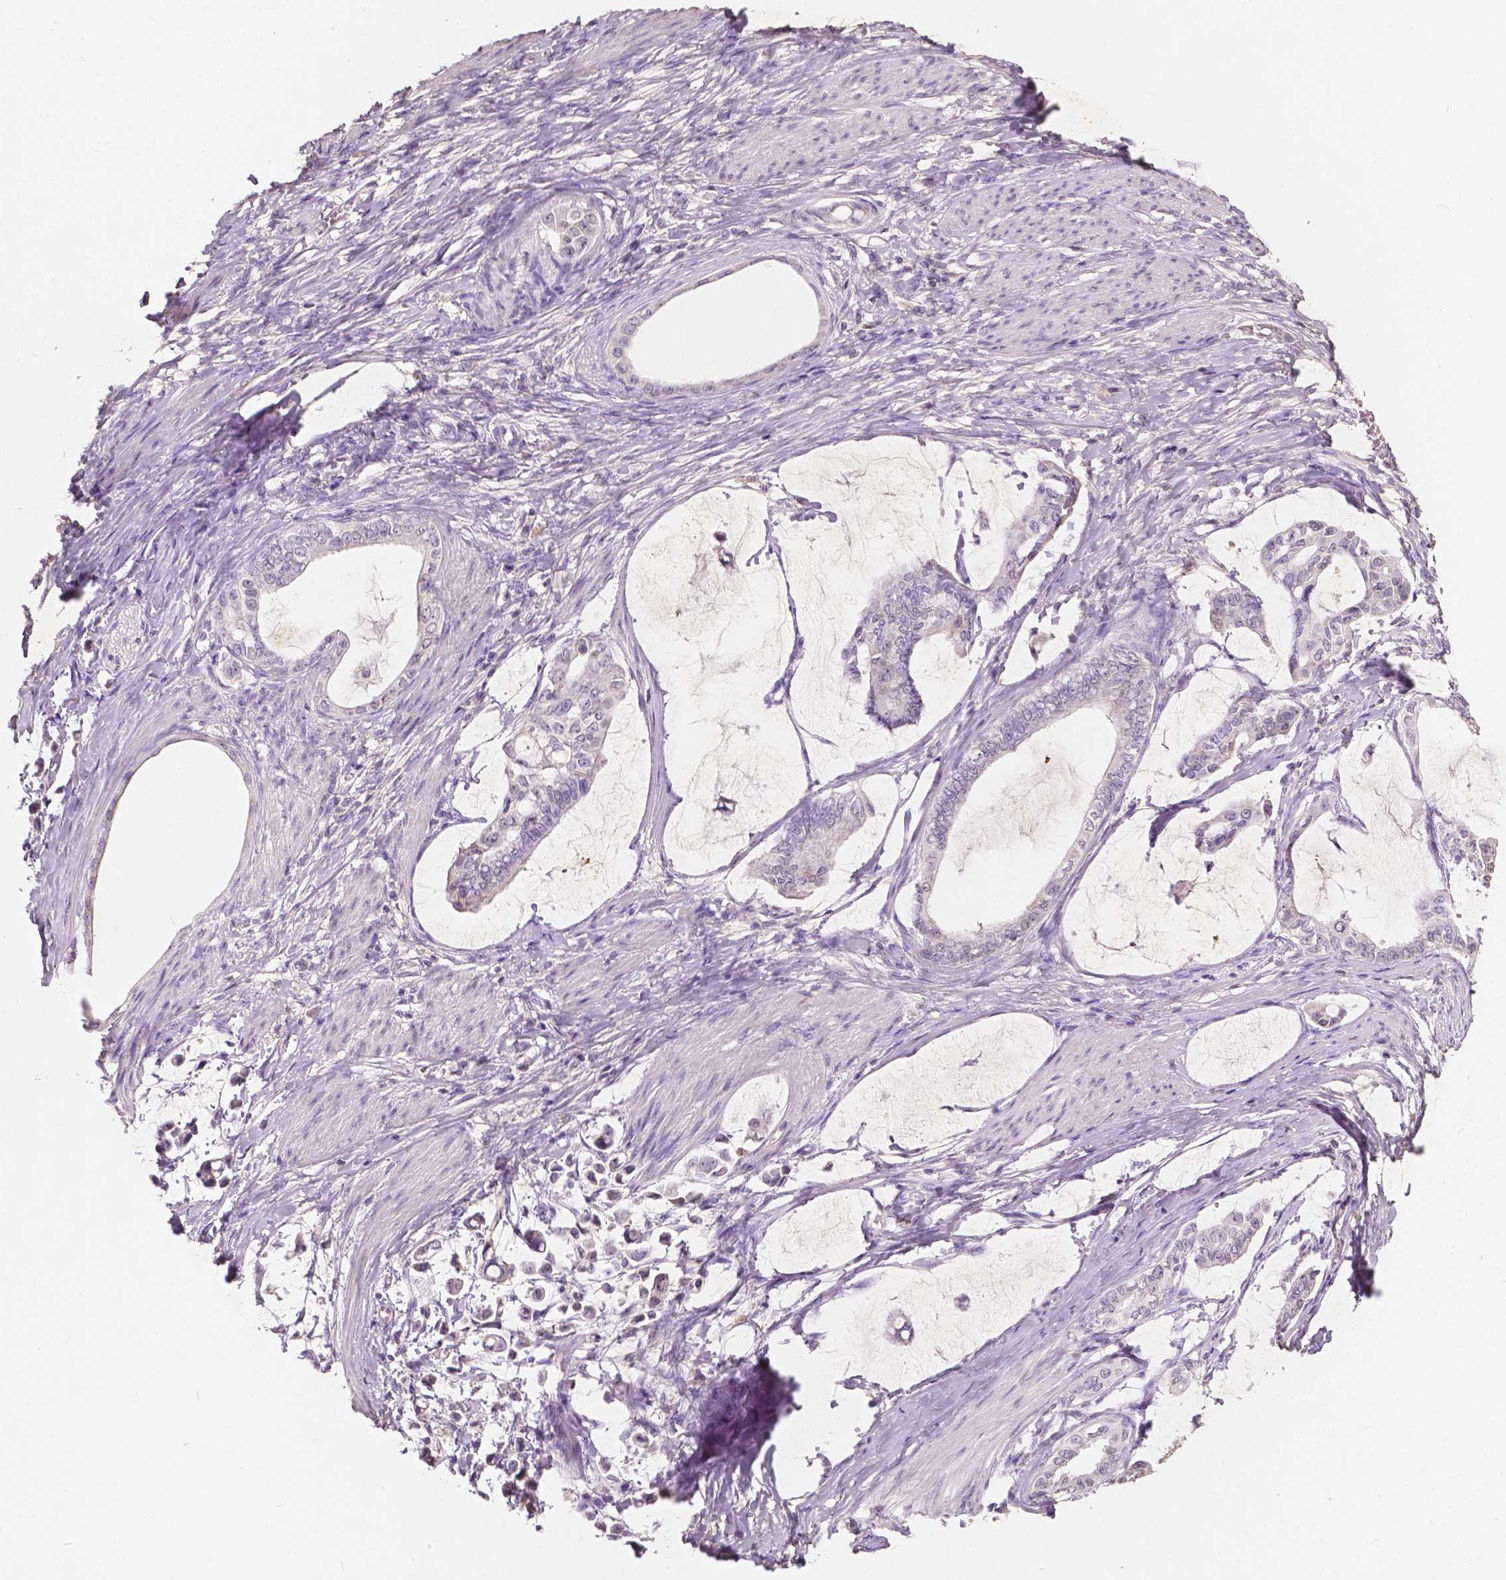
{"staining": {"intensity": "negative", "quantity": "none", "location": "none"}, "tissue": "stomach cancer", "cell_type": "Tumor cells", "image_type": "cancer", "snomed": [{"axis": "morphology", "description": "Adenocarcinoma, NOS"}, {"axis": "topography", "description": "Stomach"}], "caption": "There is no significant staining in tumor cells of stomach cancer (adenocarcinoma).", "gene": "SOX15", "patient": {"sex": "male", "age": 82}}